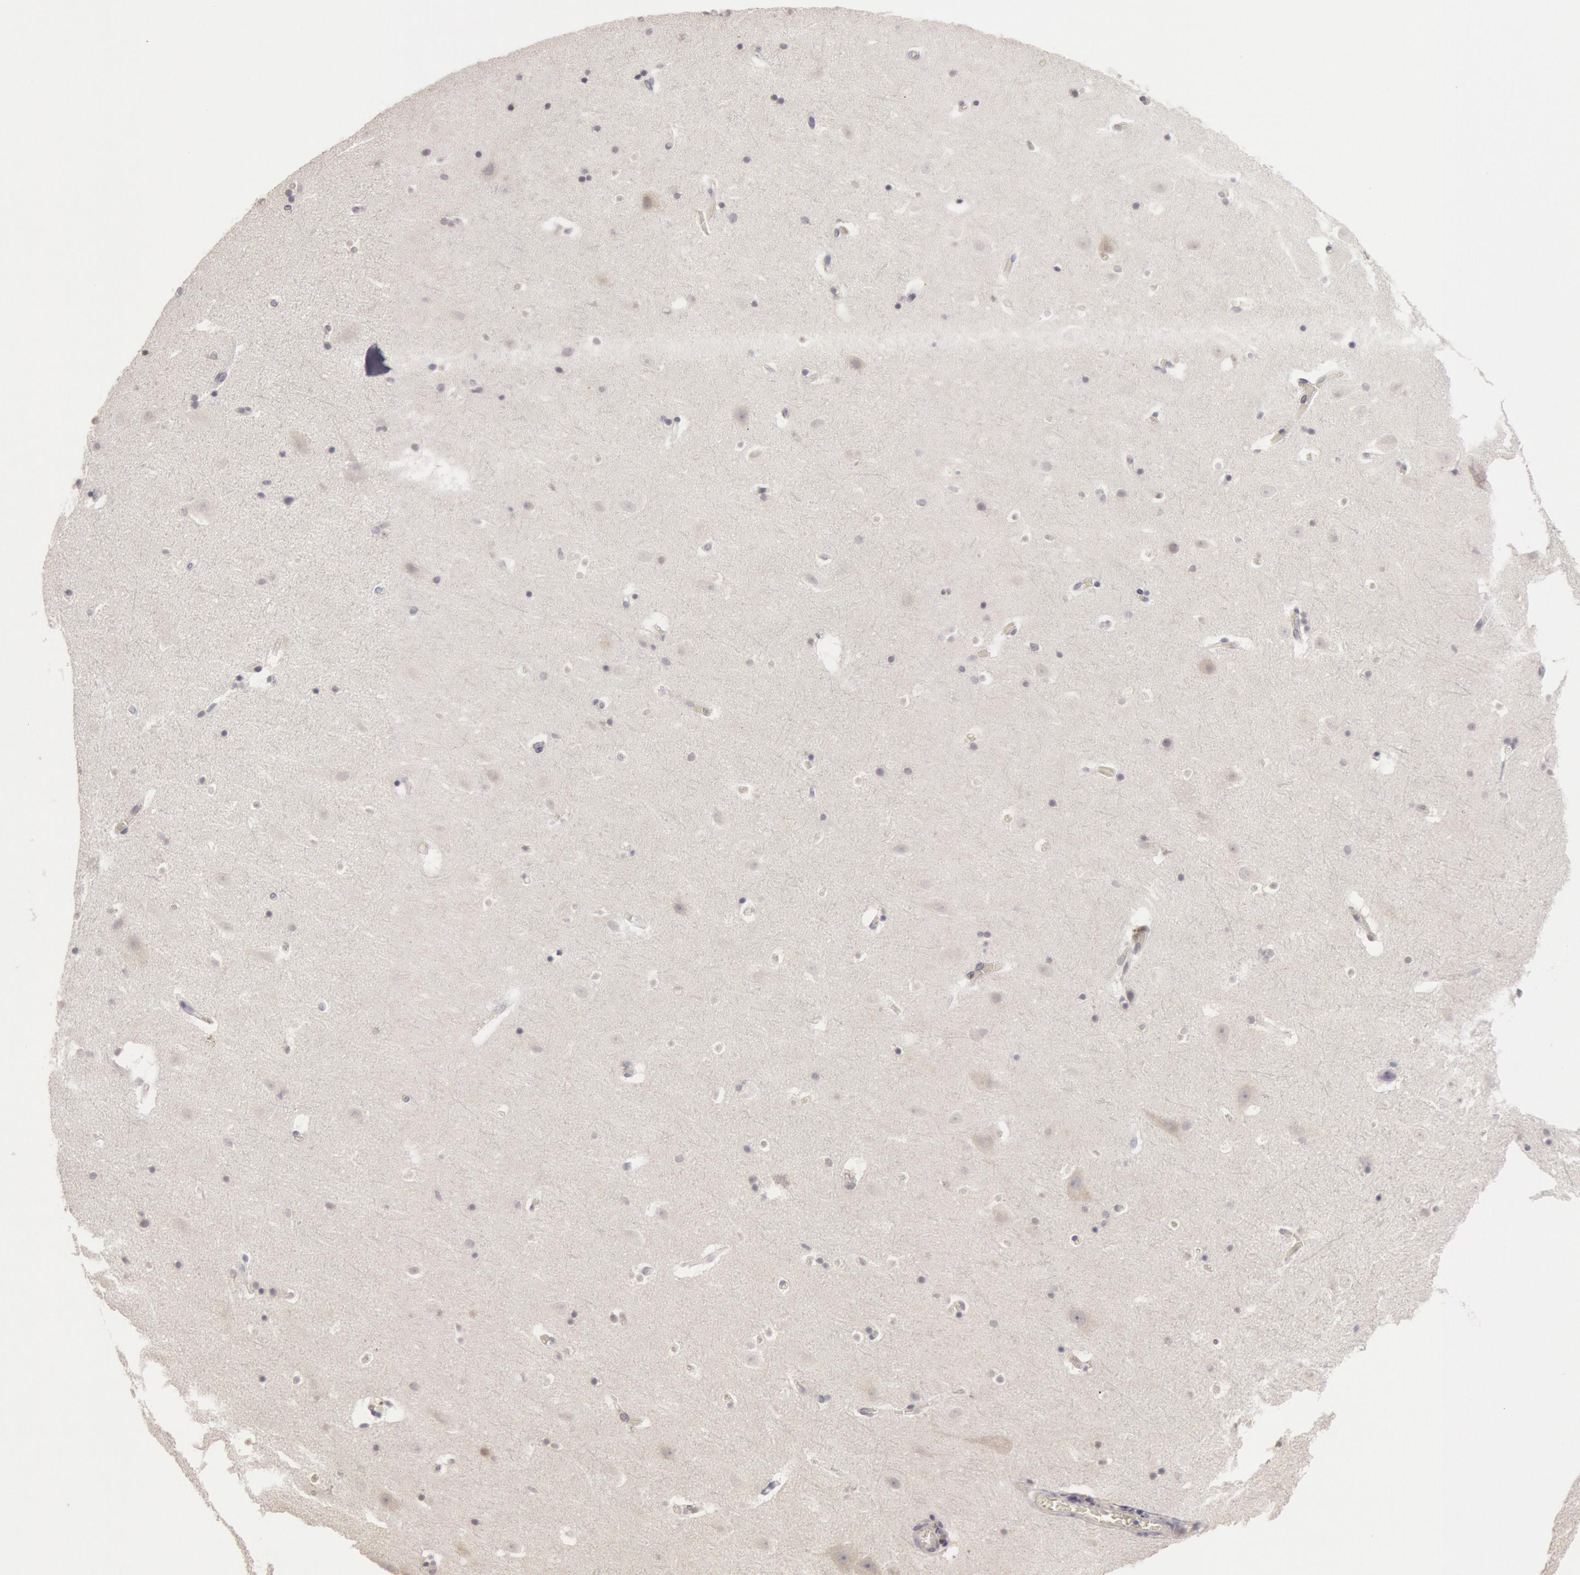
{"staining": {"intensity": "negative", "quantity": "none", "location": "none"}, "tissue": "hippocampus", "cell_type": "Glial cells", "image_type": "normal", "snomed": [{"axis": "morphology", "description": "Normal tissue, NOS"}, {"axis": "topography", "description": "Hippocampus"}], "caption": "Image shows no significant protein expression in glial cells of normal hippocampus. The staining was performed using DAB to visualize the protein expression in brown, while the nuclei were stained in blue with hematoxylin (Magnification: 20x).", "gene": "RIMBP3B", "patient": {"sex": "male", "age": 45}}